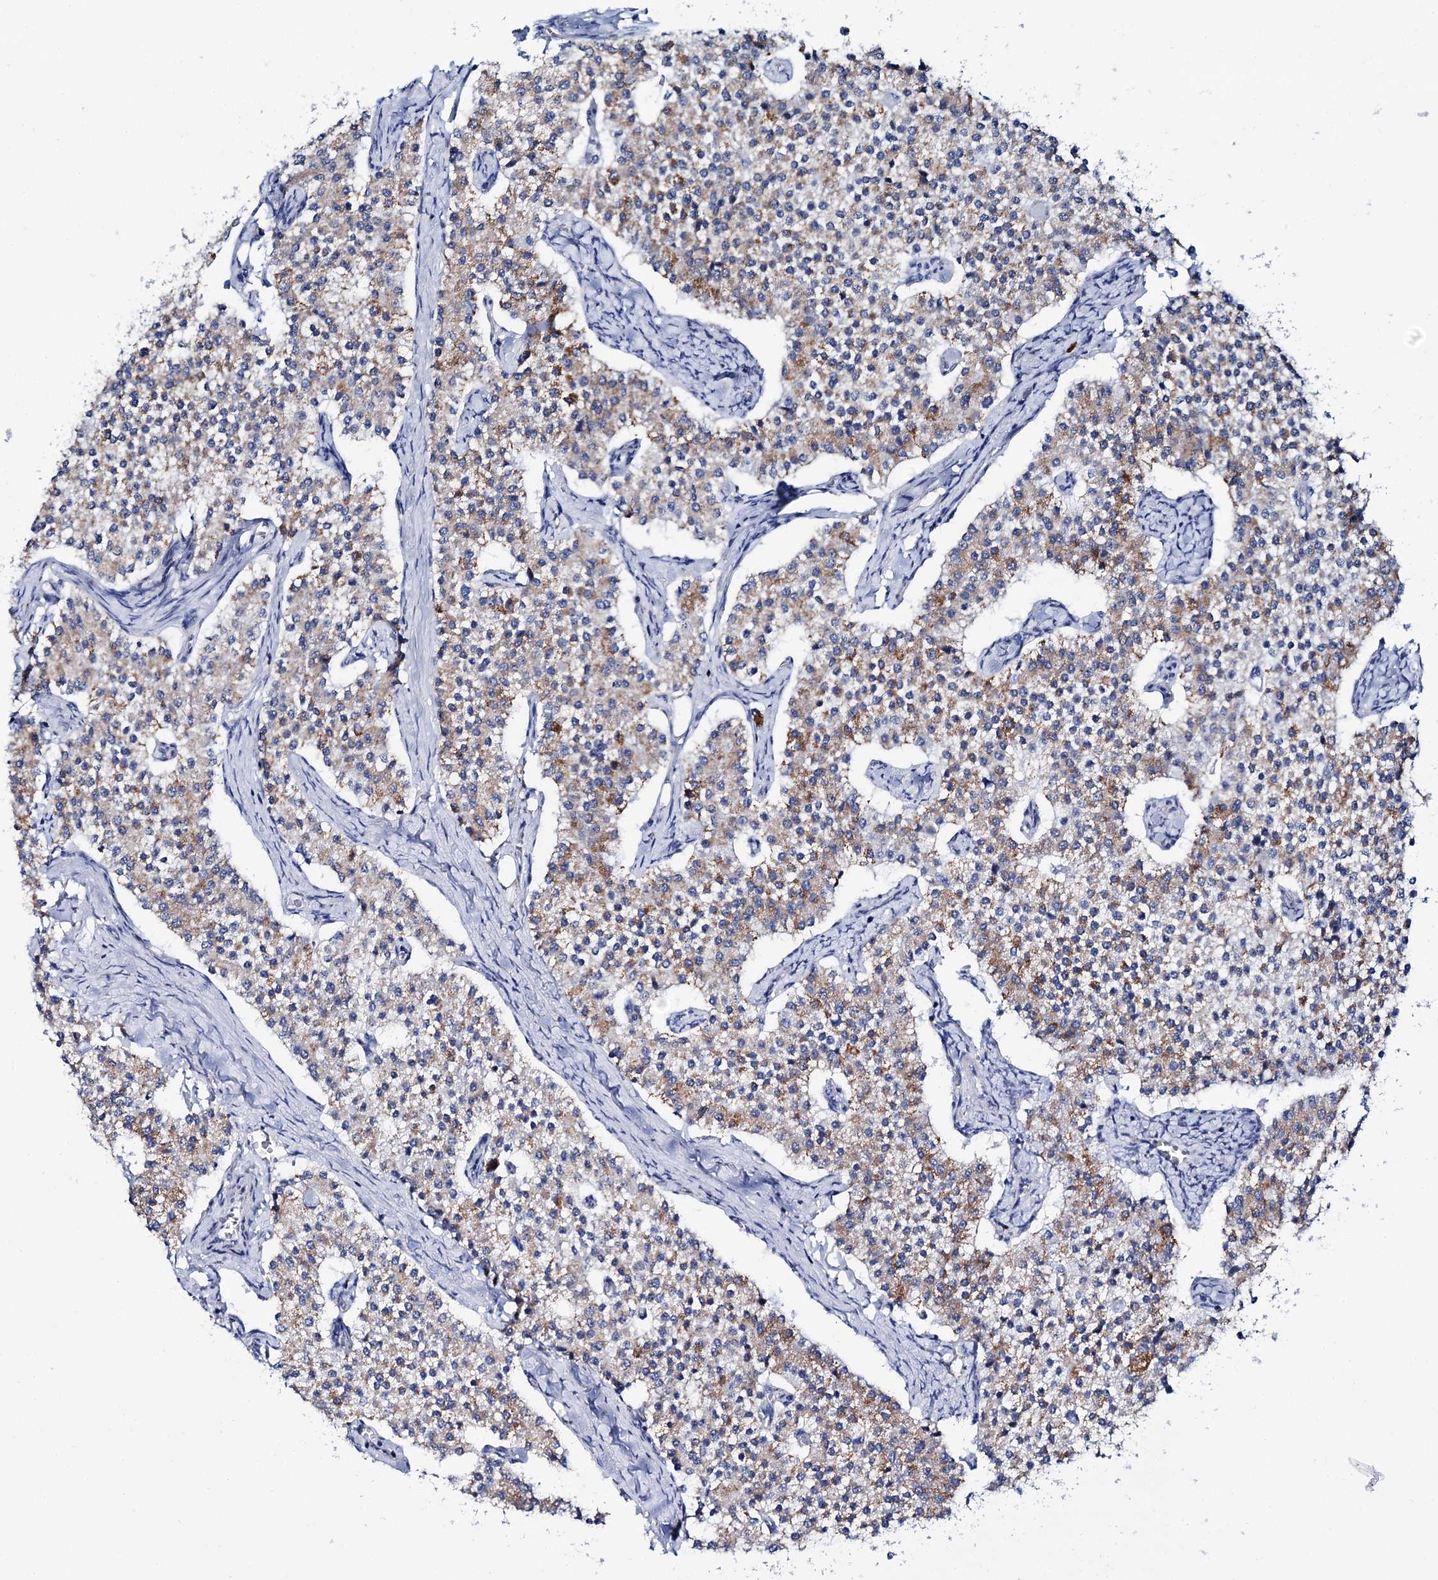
{"staining": {"intensity": "weak", "quantity": "25%-75%", "location": "cytoplasmic/membranous"}, "tissue": "carcinoid", "cell_type": "Tumor cells", "image_type": "cancer", "snomed": [{"axis": "morphology", "description": "Carcinoid, malignant, NOS"}, {"axis": "topography", "description": "Colon"}], "caption": "Immunohistochemistry (IHC) staining of carcinoid, which demonstrates low levels of weak cytoplasmic/membranous positivity in about 25%-75% of tumor cells indicating weak cytoplasmic/membranous protein expression. The staining was performed using DAB (3,3'-diaminobenzidine) (brown) for protein detection and nuclei were counterstained in hematoxylin (blue).", "gene": "UBASH3B", "patient": {"sex": "female", "age": 52}}